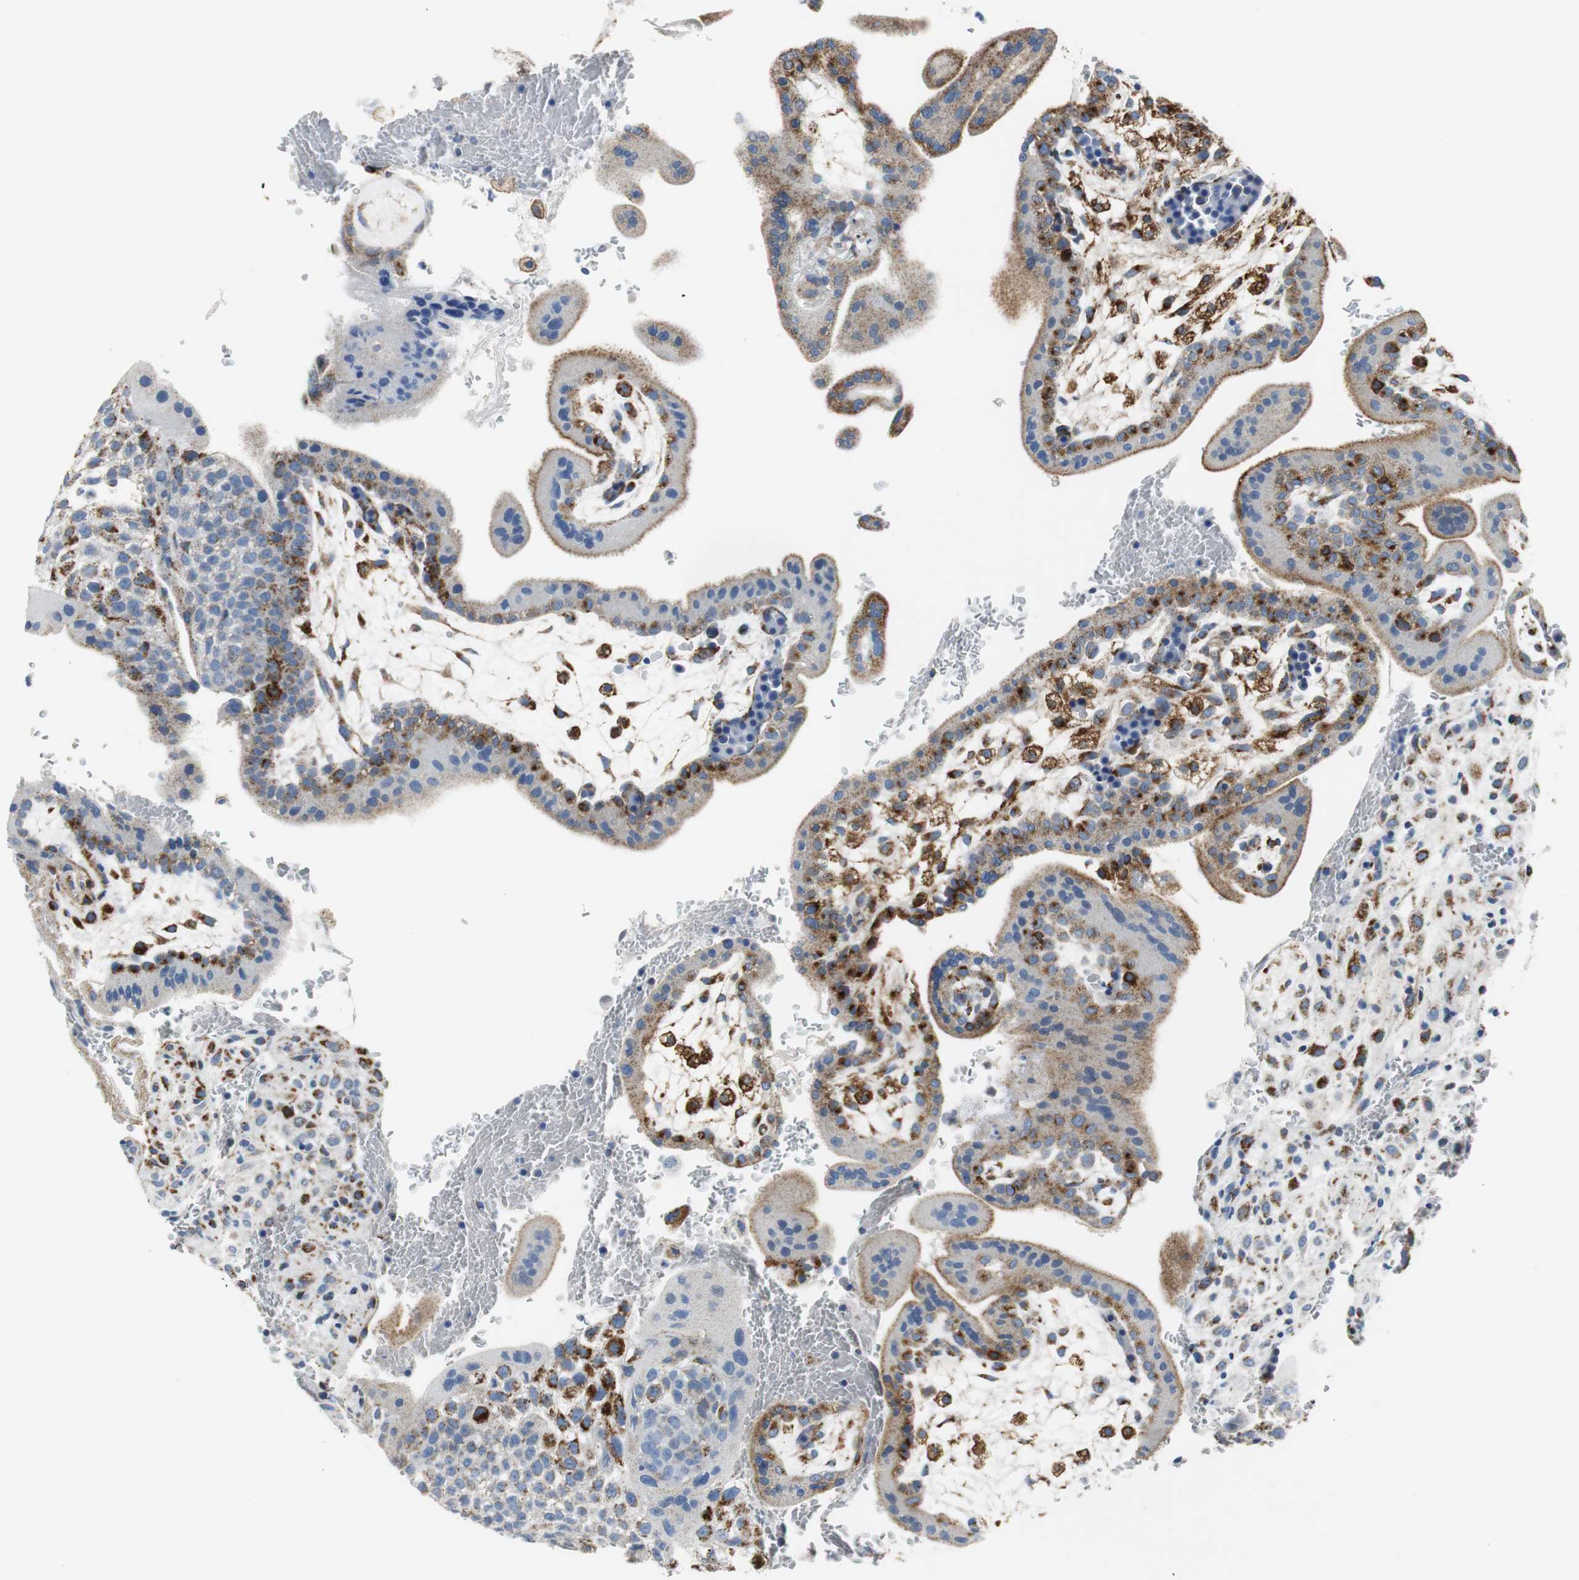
{"staining": {"intensity": "negative", "quantity": "none", "location": "none"}, "tissue": "placenta", "cell_type": "Decidual cells", "image_type": "normal", "snomed": [{"axis": "morphology", "description": "Normal tissue, NOS"}, {"axis": "topography", "description": "Placenta"}], "caption": "Immunohistochemistry image of benign human placenta stained for a protein (brown), which displays no staining in decidual cells.", "gene": "C1QTNF7", "patient": {"sex": "female", "age": 35}}